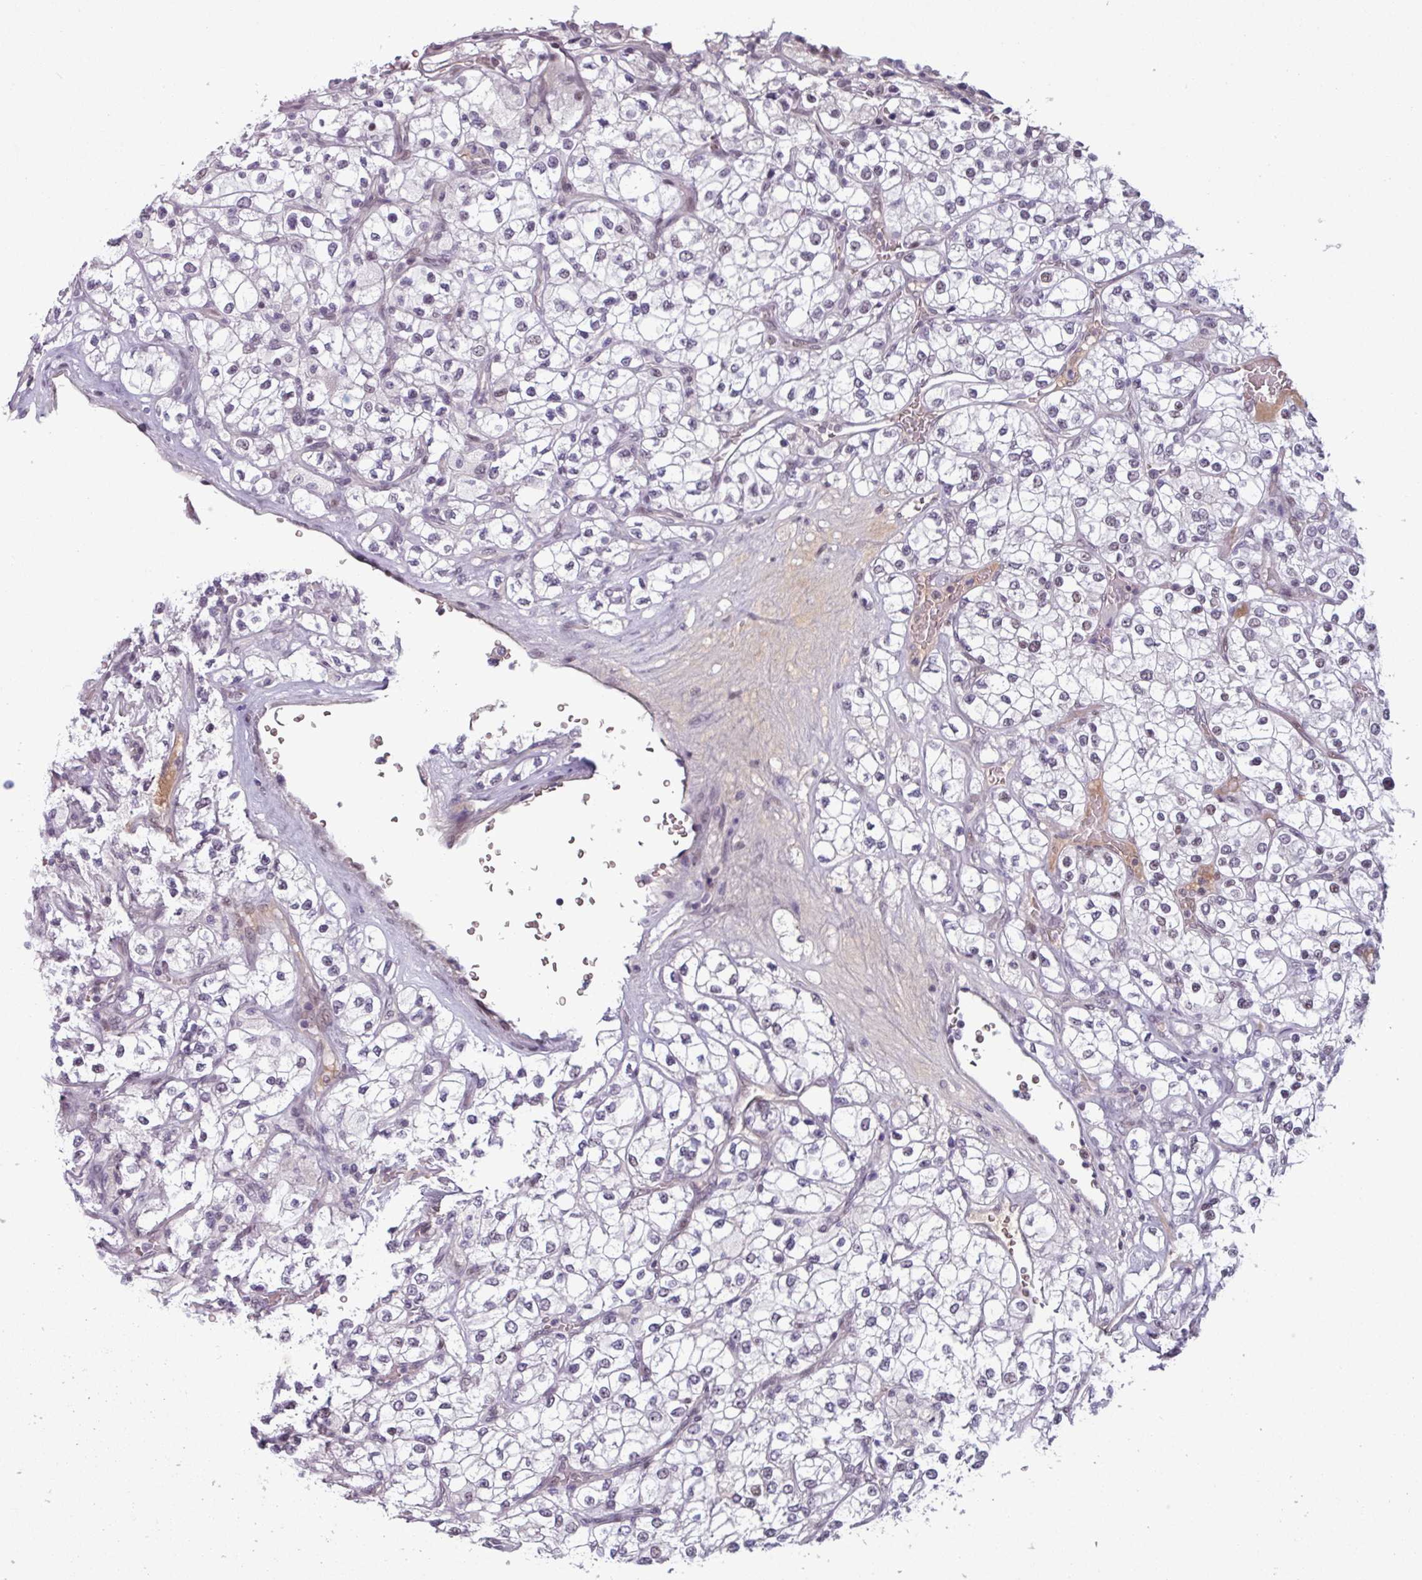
{"staining": {"intensity": "negative", "quantity": "none", "location": "none"}, "tissue": "renal cancer", "cell_type": "Tumor cells", "image_type": "cancer", "snomed": [{"axis": "morphology", "description": "Adenocarcinoma, NOS"}, {"axis": "topography", "description": "Kidney"}], "caption": "A histopathology image of renal cancer stained for a protein exhibits no brown staining in tumor cells. The staining is performed using DAB (3,3'-diaminobenzidine) brown chromogen with nuclei counter-stained in using hematoxylin.", "gene": "ZNF575", "patient": {"sex": "male", "age": 80}}